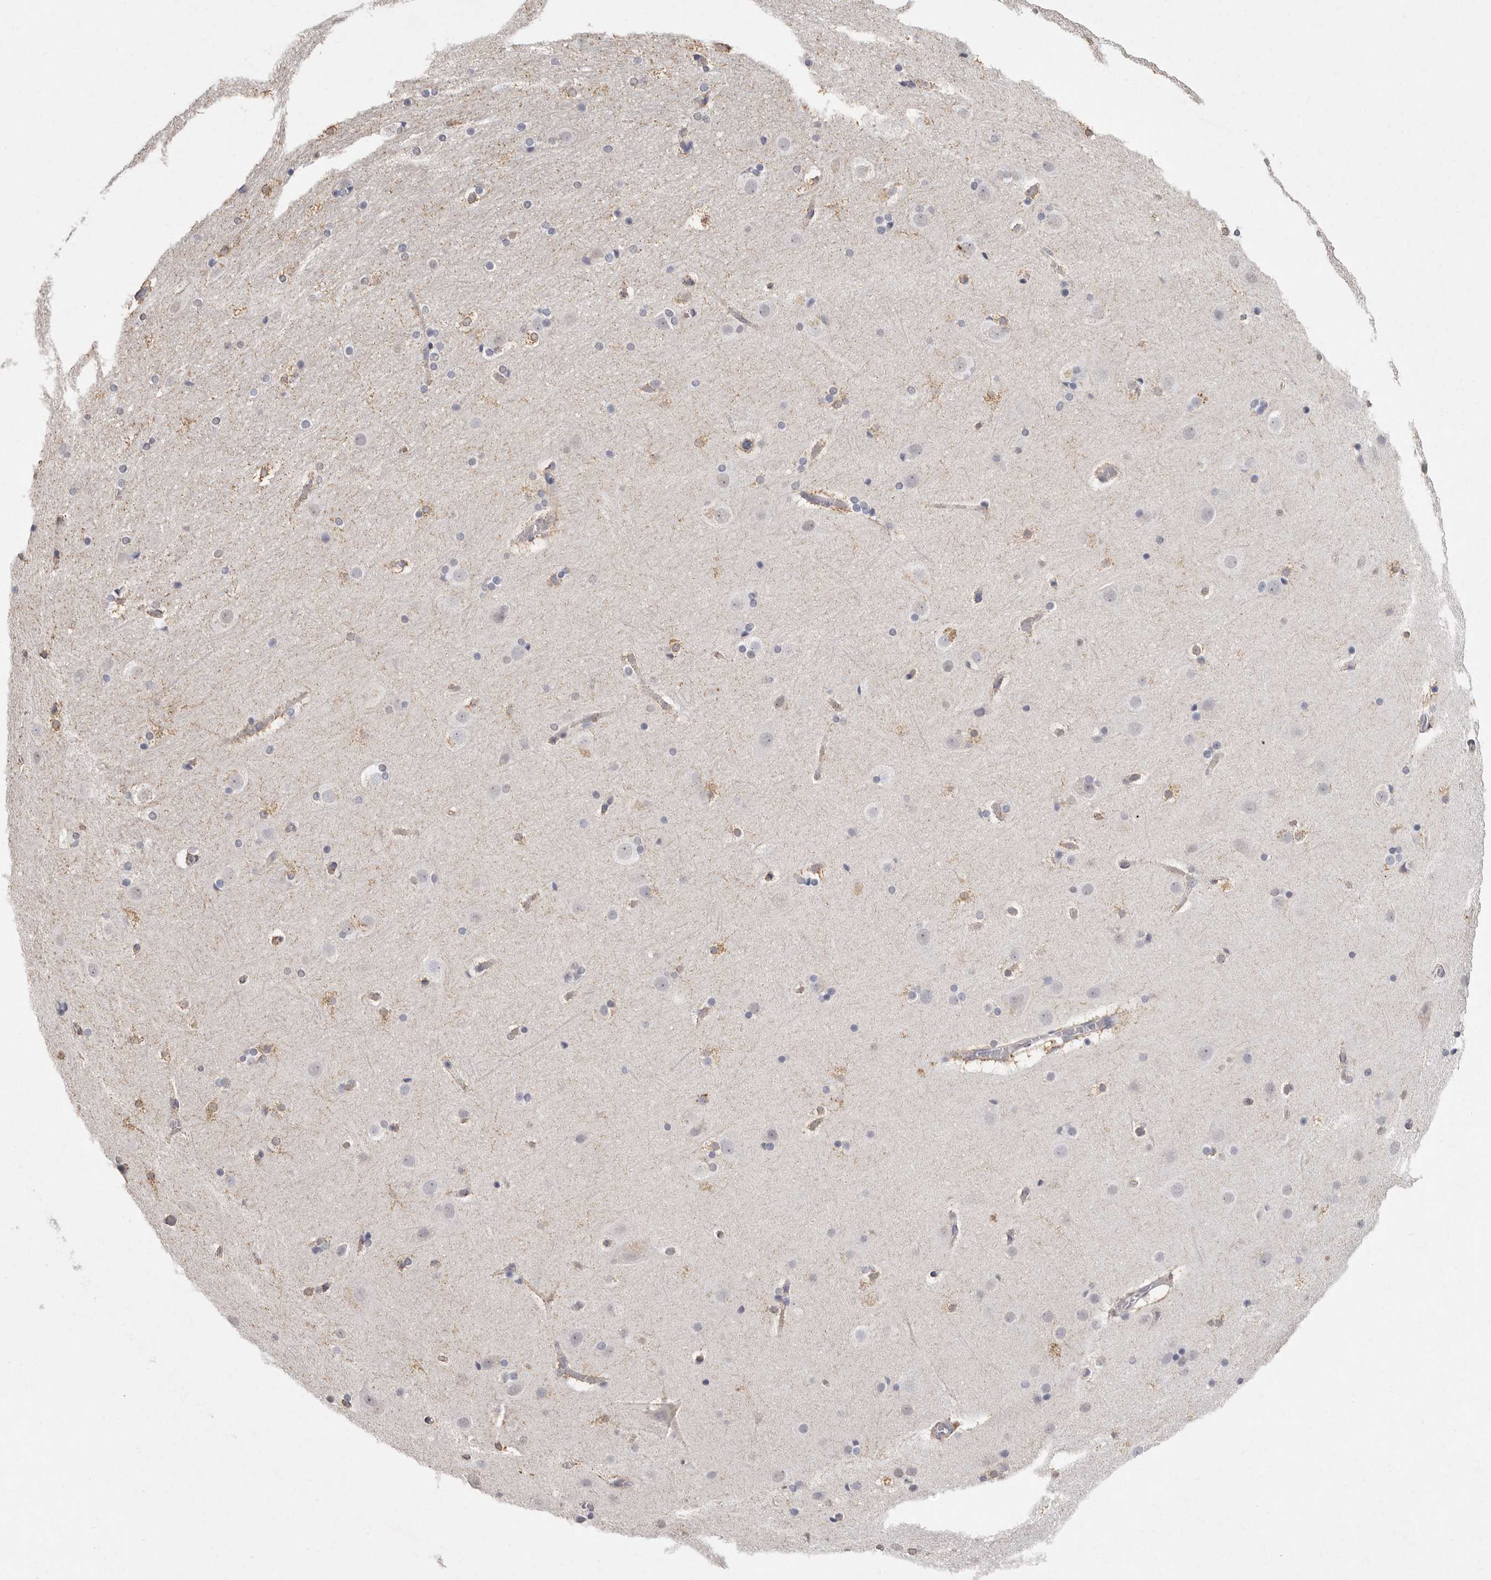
{"staining": {"intensity": "negative", "quantity": "none", "location": "none"}, "tissue": "cerebral cortex", "cell_type": "Endothelial cells", "image_type": "normal", "snomed": [{"axis": "morphology", "description": "Normal tissue, NOS"}, {"axis": "topography", "description": "Cerebral cortex"}], "caption": "Histopathology image shows no significant protein expression in endothelial cells of unremarkable cerebral cortex. (Immunohistochemistry (ihc), brightfield microscopy, high magnification).", "gene": "FAM185A", "patient": {"sex": "male", "age": 57}}